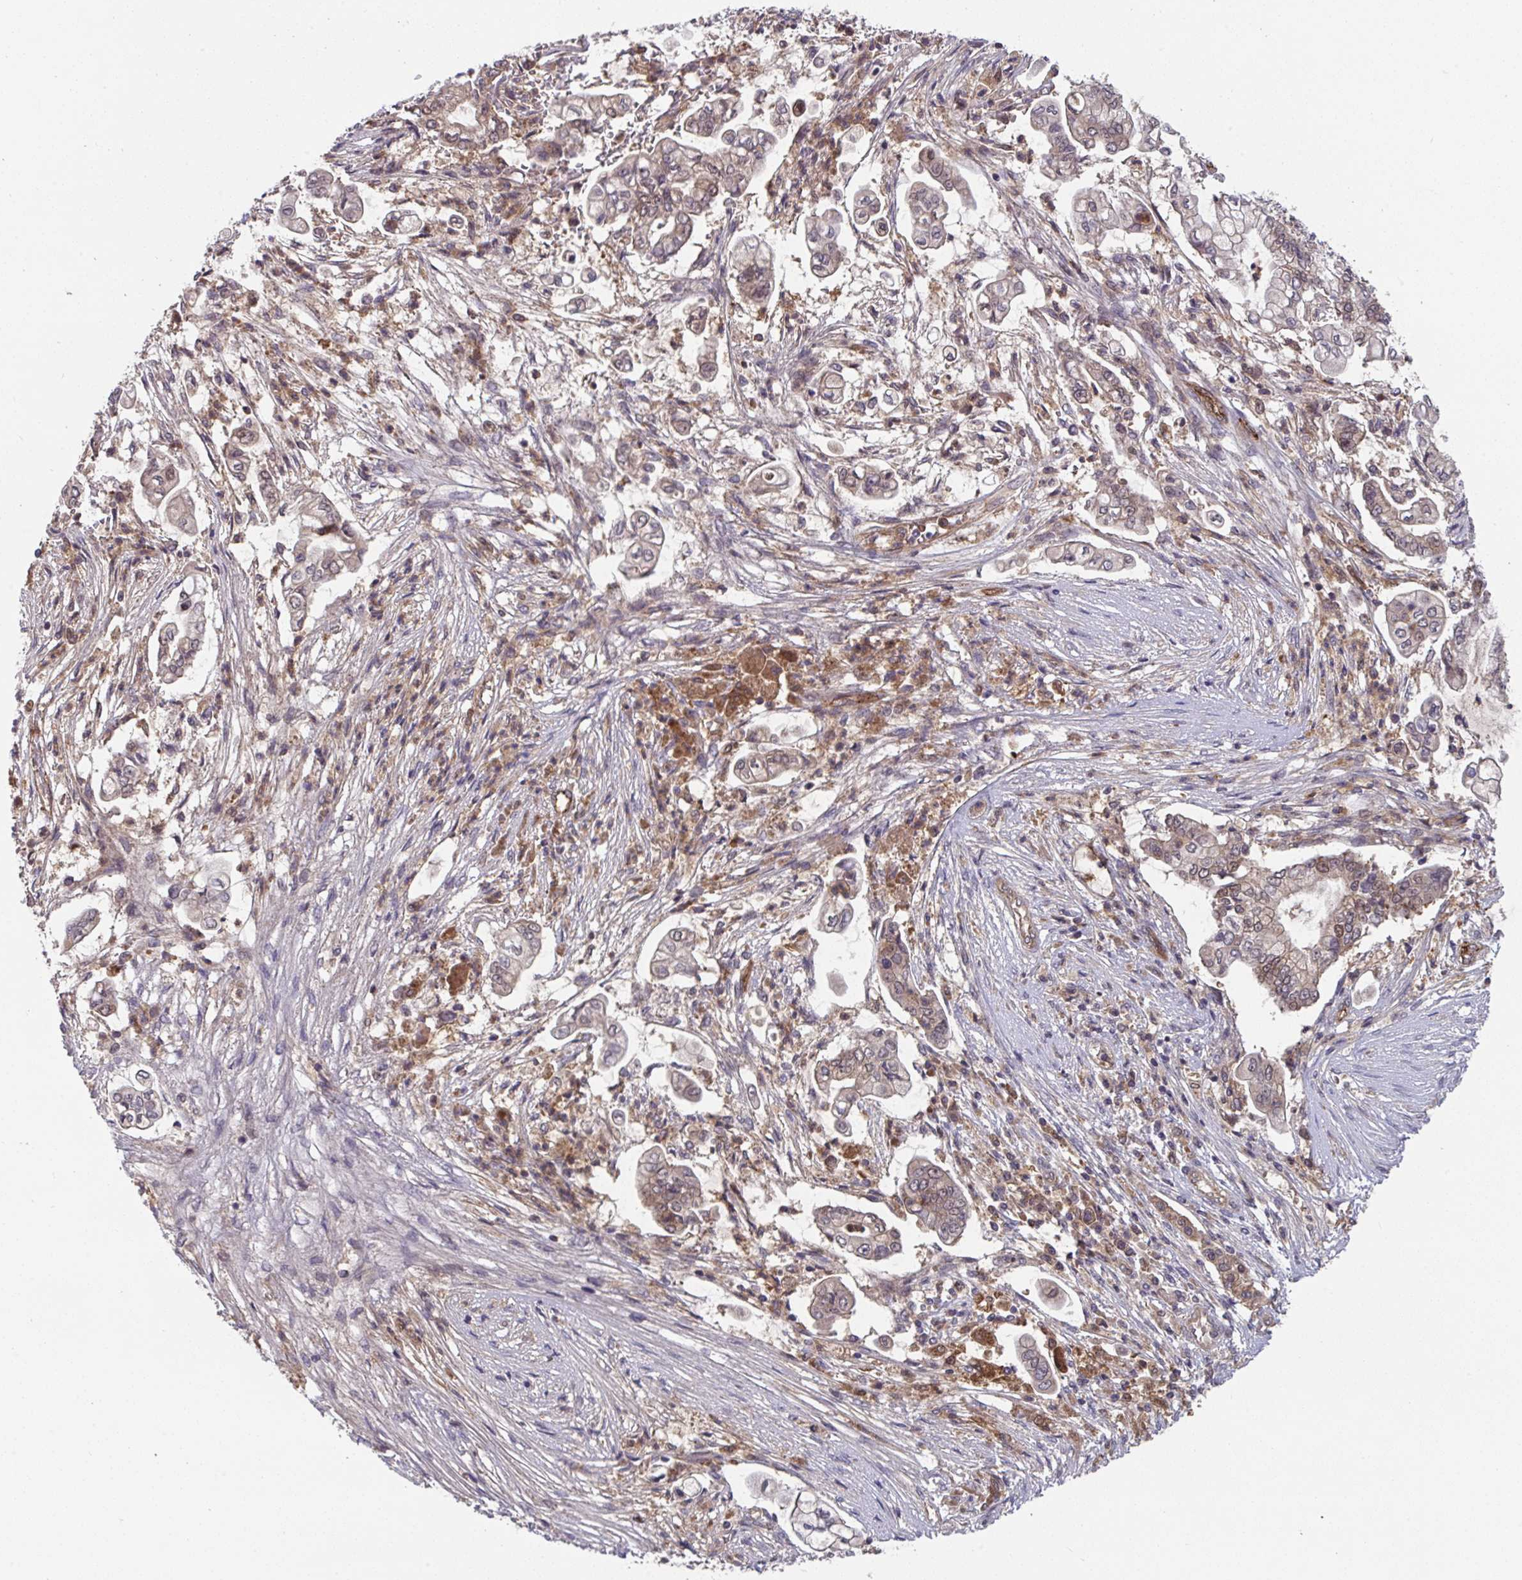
{"staining": {"intensity": "weak", "quantity": "<25%", "location": "nuclear"}, "tissue": "pancreatic cancer", "cell_type": "Tumor cells", "image_type": "cancer", "snomed": [{"axis": "morphology", "description": "Adenocarcinoma, NOS"}, {"axis": "topography", "description": "Pancreas"}], "caption": "IHC micrograph of human pancreatic adenocarcinoma stained for a protein (brown), which demonstrates no expression in tumor cells.", "gene": "TIGAR", "patient": {"sex": "female", "age": 69}}